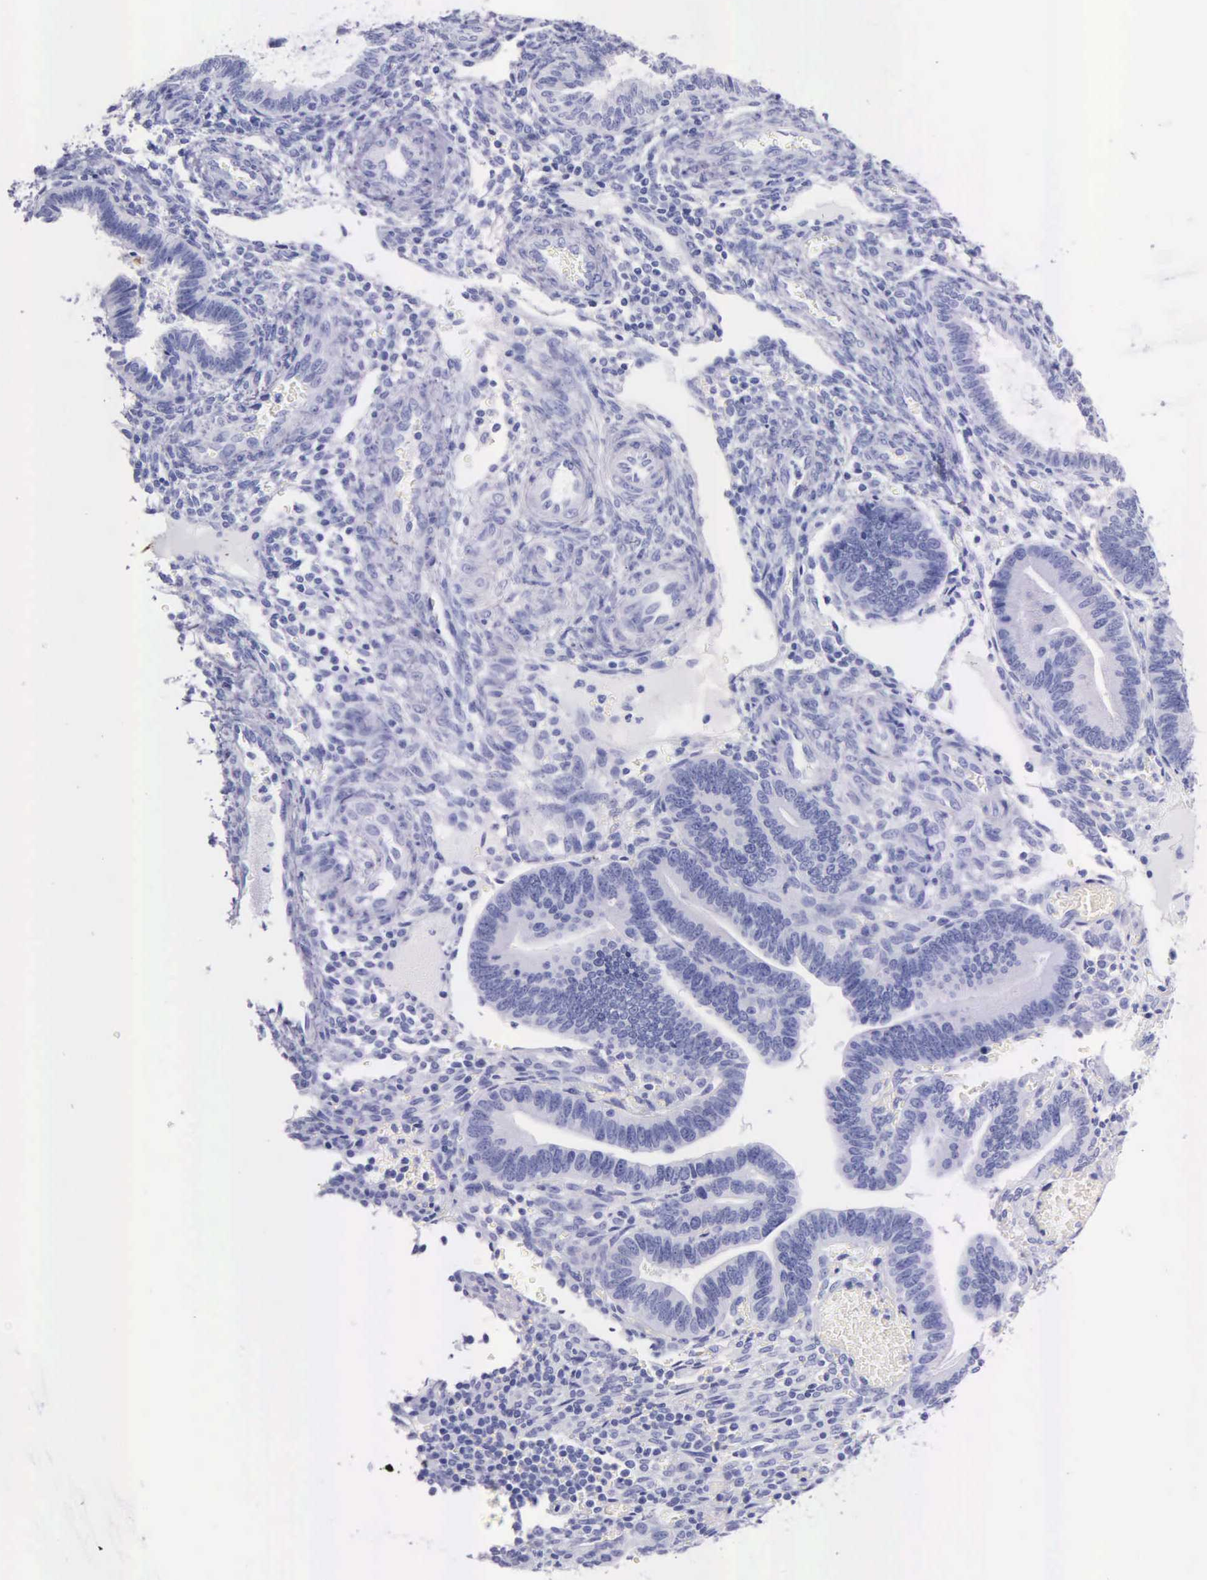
{"staining": {"intensity": "negative", "quantity": "none", "location": "none"}, "tissue": "endometrium", "cell_type": "Cells in endometrial stroma", "image_type": "normal", "snomed": [{"axis": "morphology", "description": "Normal tissue, NOS"}, {"axis": "topography", "description": "Endometrium"}], "caption": "Immunohistochemical staining of unremarkable human endometrium displays no significant expression in cells in endometrial stroma.", "gene": "KLK2", "patient": {"sex": "female", "age": 36}}